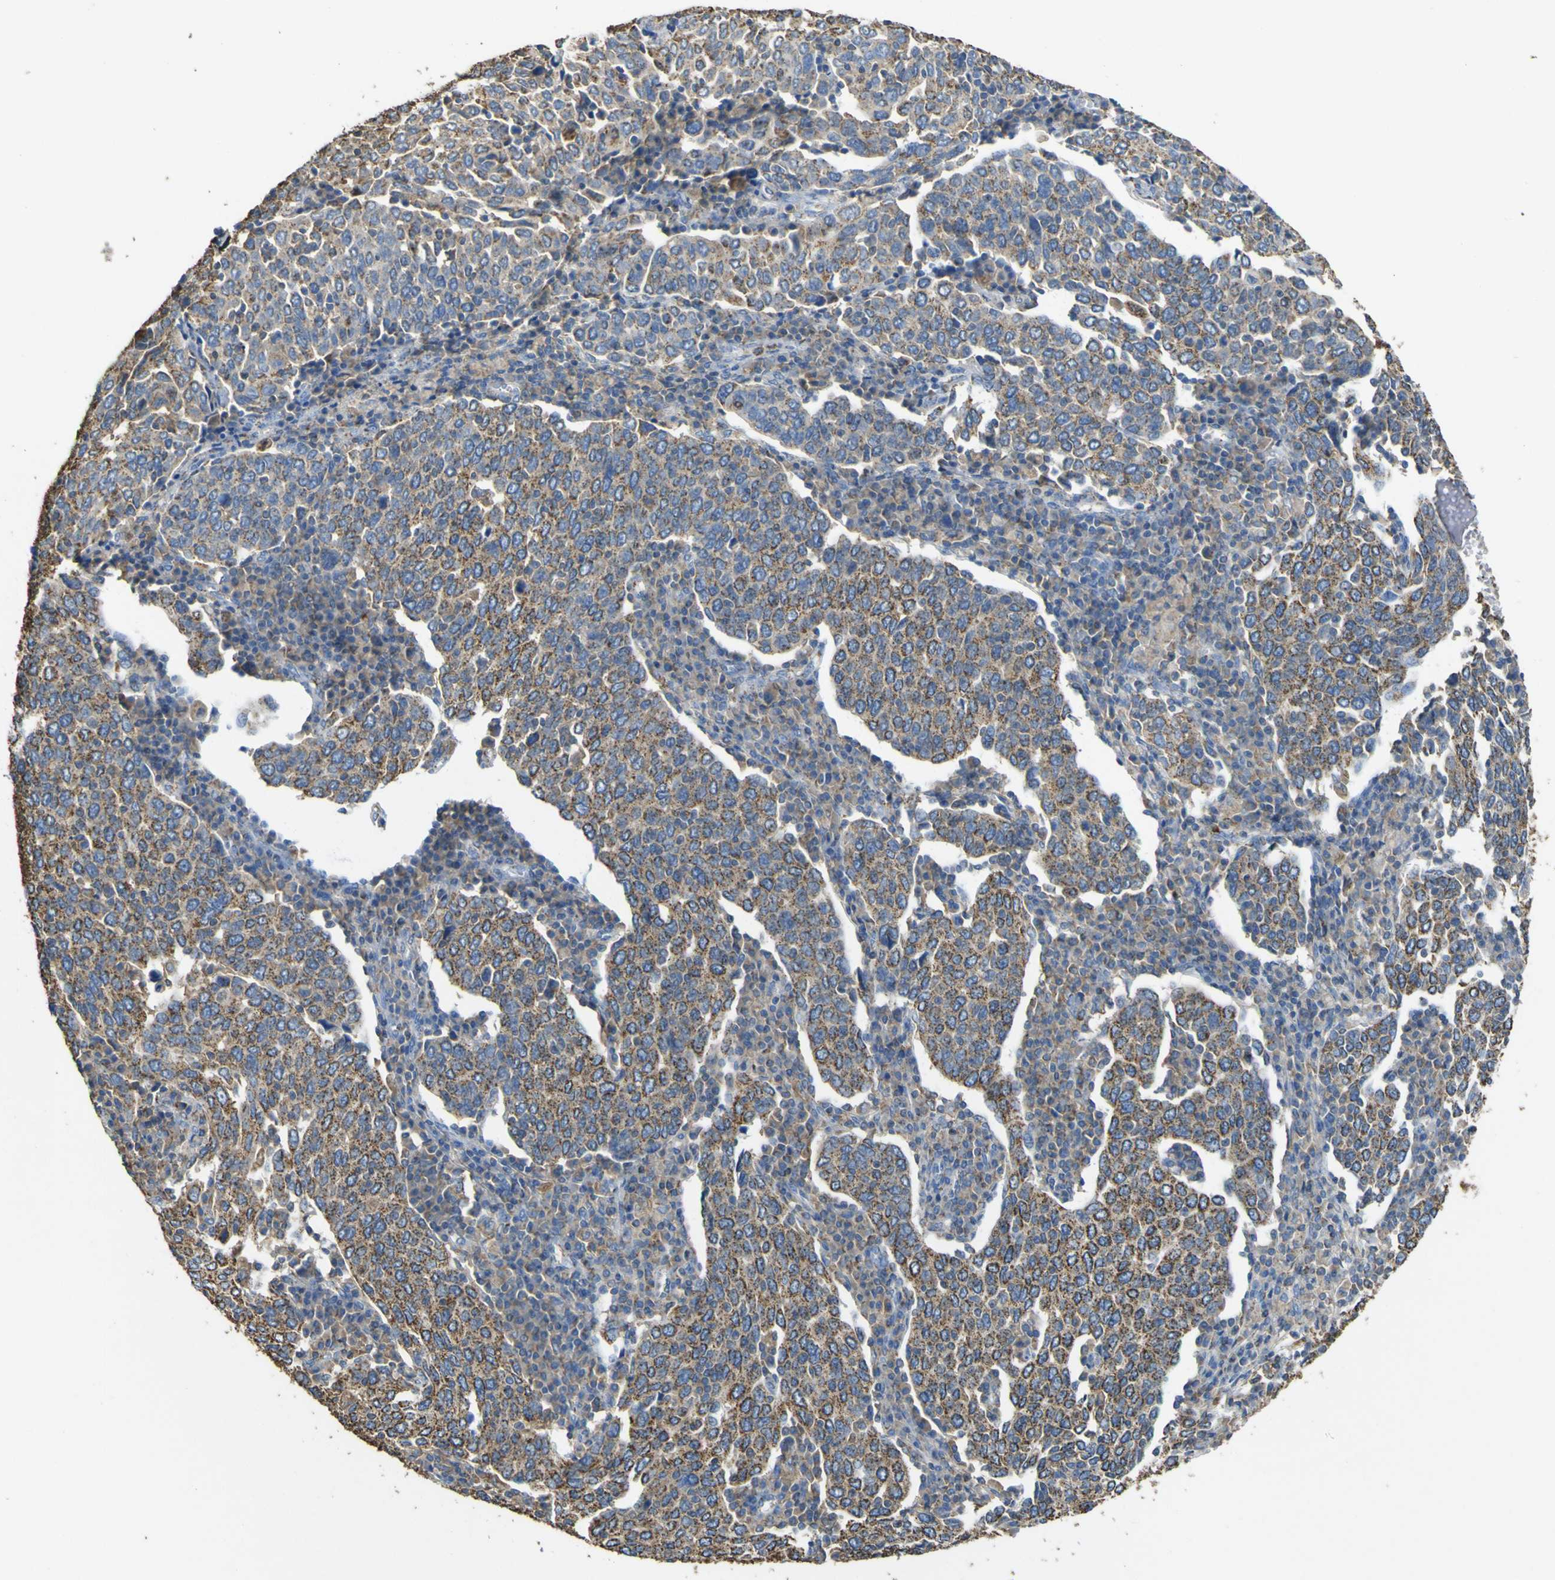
{"staining": {"intensity": "strong", "quantity": ">75%", "location": "cytoplasmic/membranous"}, "tissue": "cervical cancer", "cell_type": "Tumor cells", "image_type": "cancer", "snomed": [{"axis": "morphology", "description": "Squamous cell carcinoma, NOS"}, {"axis": "topography", "description": "Cervix"}], "caption": "Immunohistochemical staining of human cervical squamous cell carcinoma displays strong cytoplasmic/membranous protein staining in about >75% of tumor cells. The protein is stained brown, and the nuclei are stained in blue (DAB (3,3'-diaminobenzidine) IHC with brightfield microscopy, high magnification).", "gene": "ACSL3", "patient": {"sex": "female", "age": 40}}